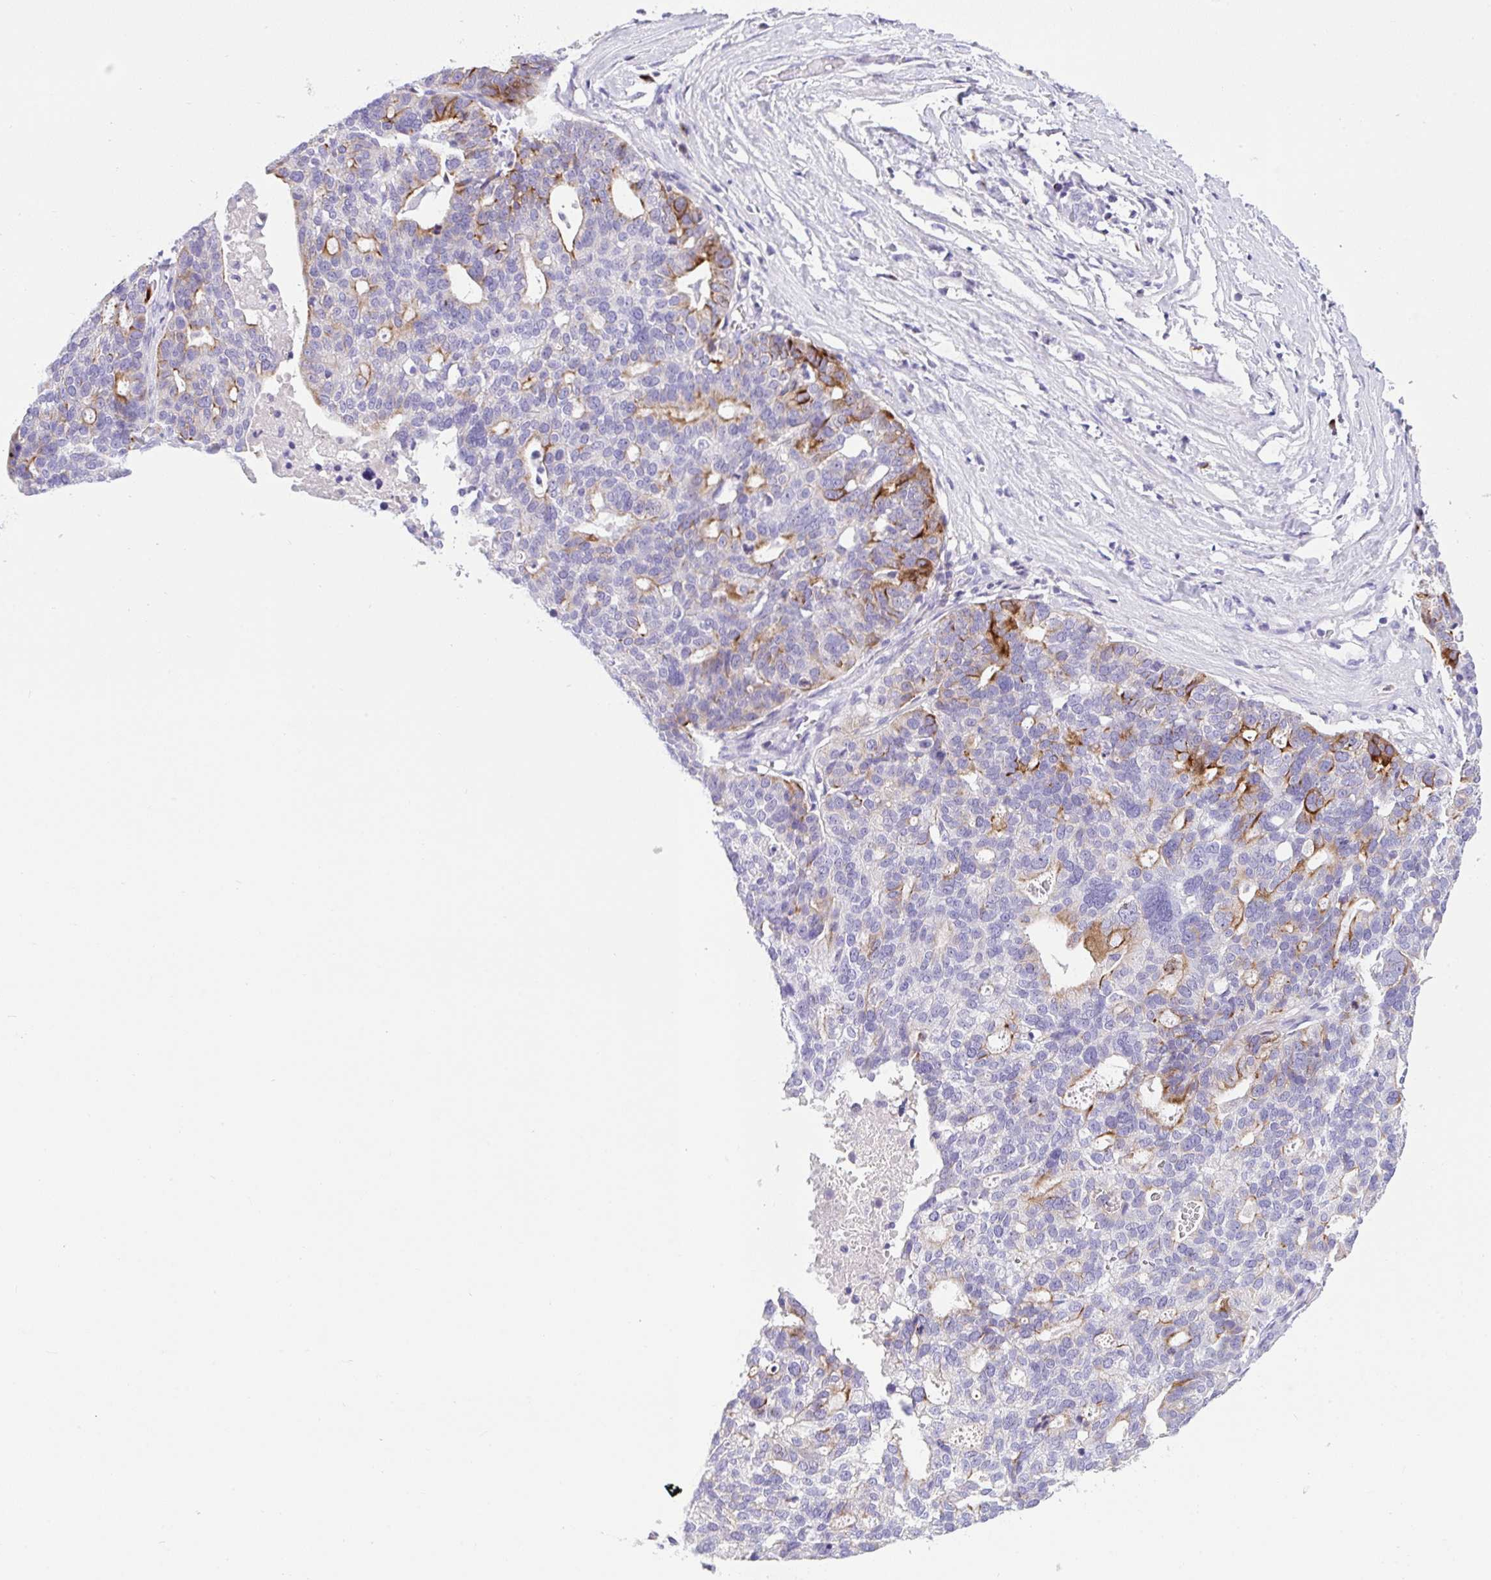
{"staining": {"intensity": "strong", "quantity": "<25%", "location": "cytoplasmic/membranous"}, "tissue": "ovarian cancer", "cell_type": "Tumor cells", "image_type": "cancer", "snomed": [{"axis": "morphology", "description": "Cystadenocarcinoma, serous, NOS"}, {"axis": "topography", "description": "Ovary"}], "caption": "Immunohistochemical staining of human ovarian cancer (serous cystadenocarcinoma) demonstrates medium levels of strong cytoplasmic/membranous expression in about <25% of tumor cells. (DAB (3,3'-diaminobenzidine) IHC, brown staining for protein, blue staining for nuclei).", "gene": "FBXL20", "patient": {"sex": "female", "age": 59}}